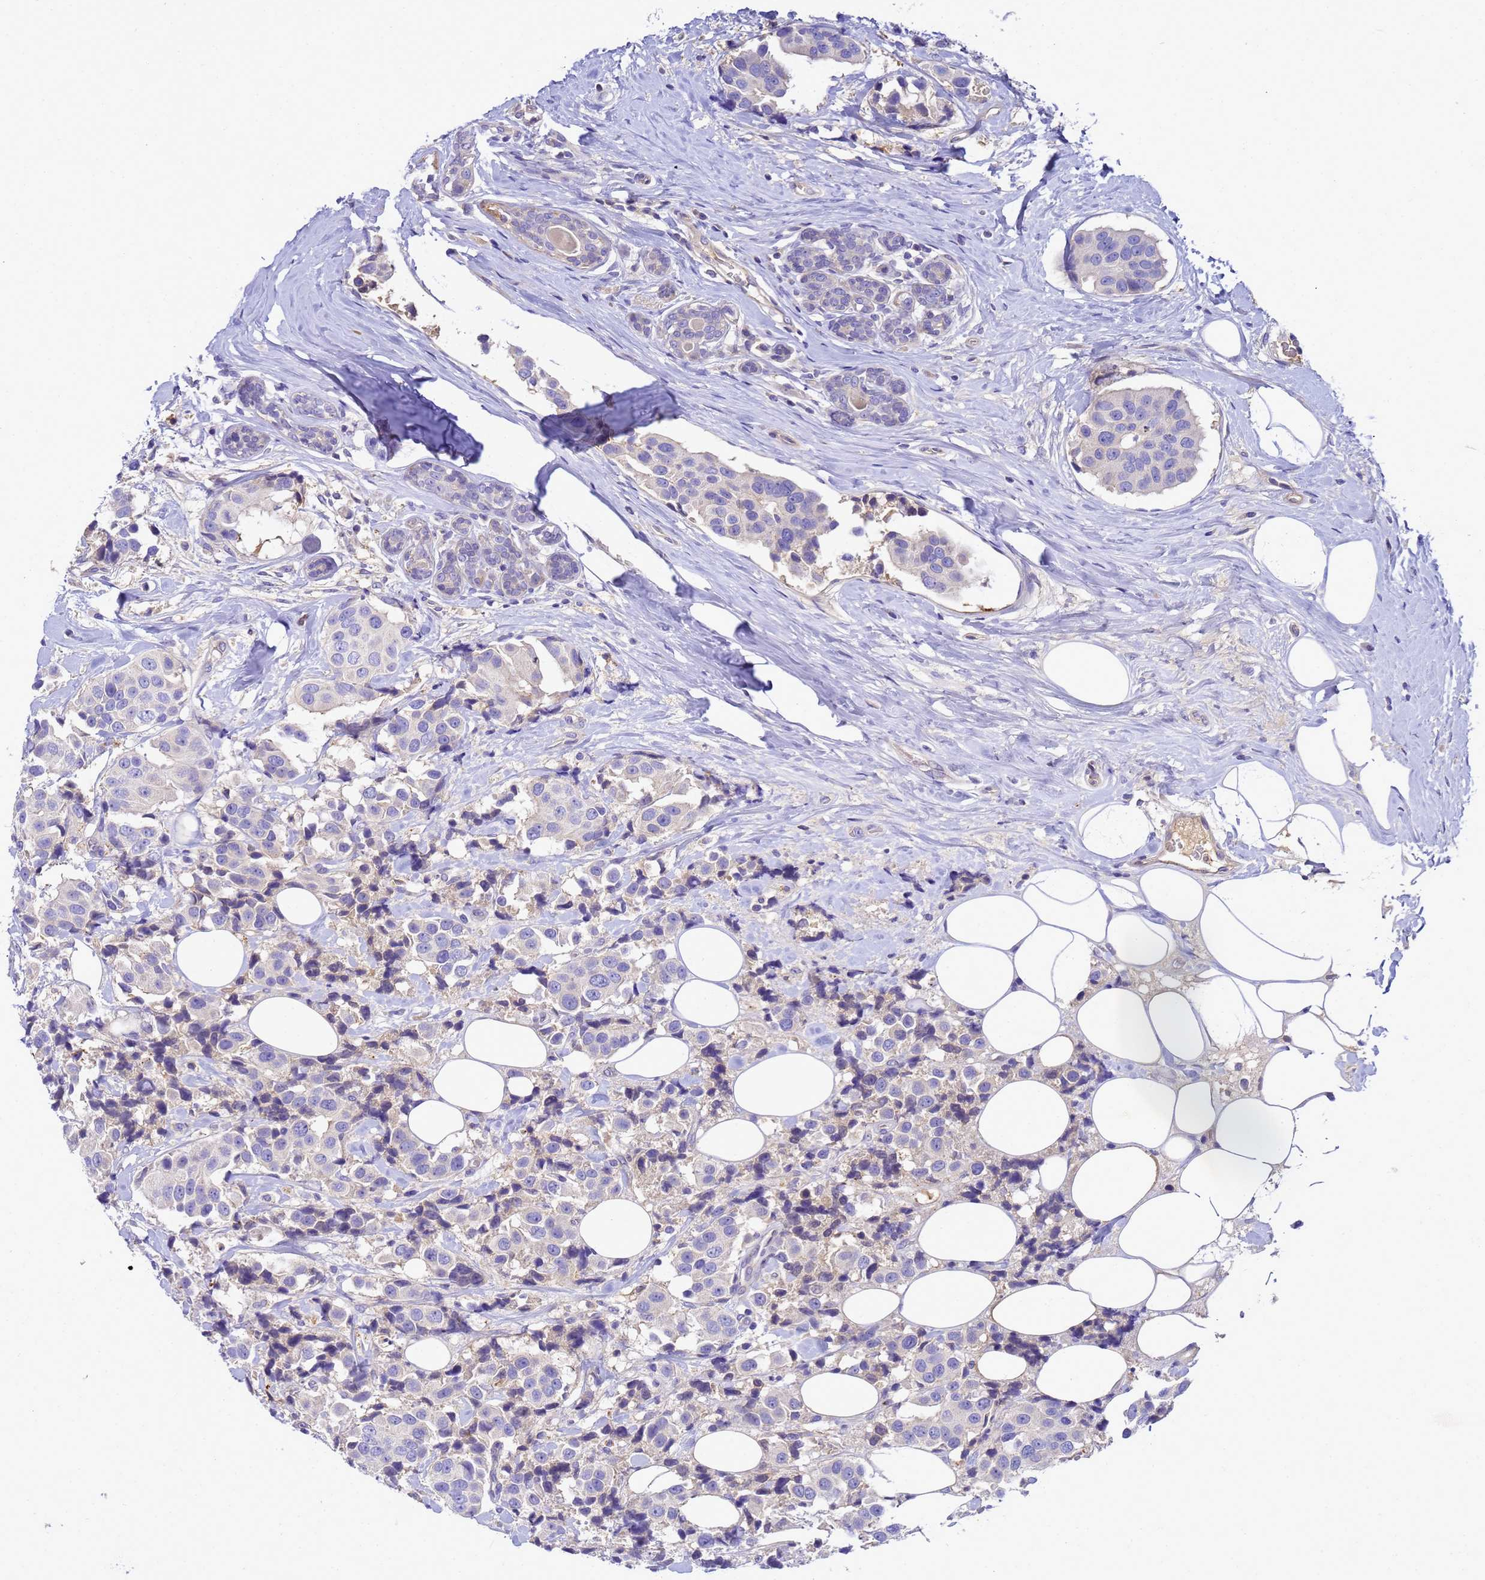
{"staining": {"intensity": "negative", "quantity": "none", "location": "none"}, "tissue": "breast cancer", "cell_type": "Tumor cells", "image_type": "cancer", "snomed": [{"axis": "morphology", "description": "Normal tissue, NOS"}, {"axis": "morphology", "description": "Duct carcinoma"}, {"axis": "topography", "description": "Breast"}], "caption": "Tumor cells show no significant protein staining in breast cancer (infiltrating ductal carcinoma).", "gene": "TBCD", "patient": {"sex": "female", "age": 39}}